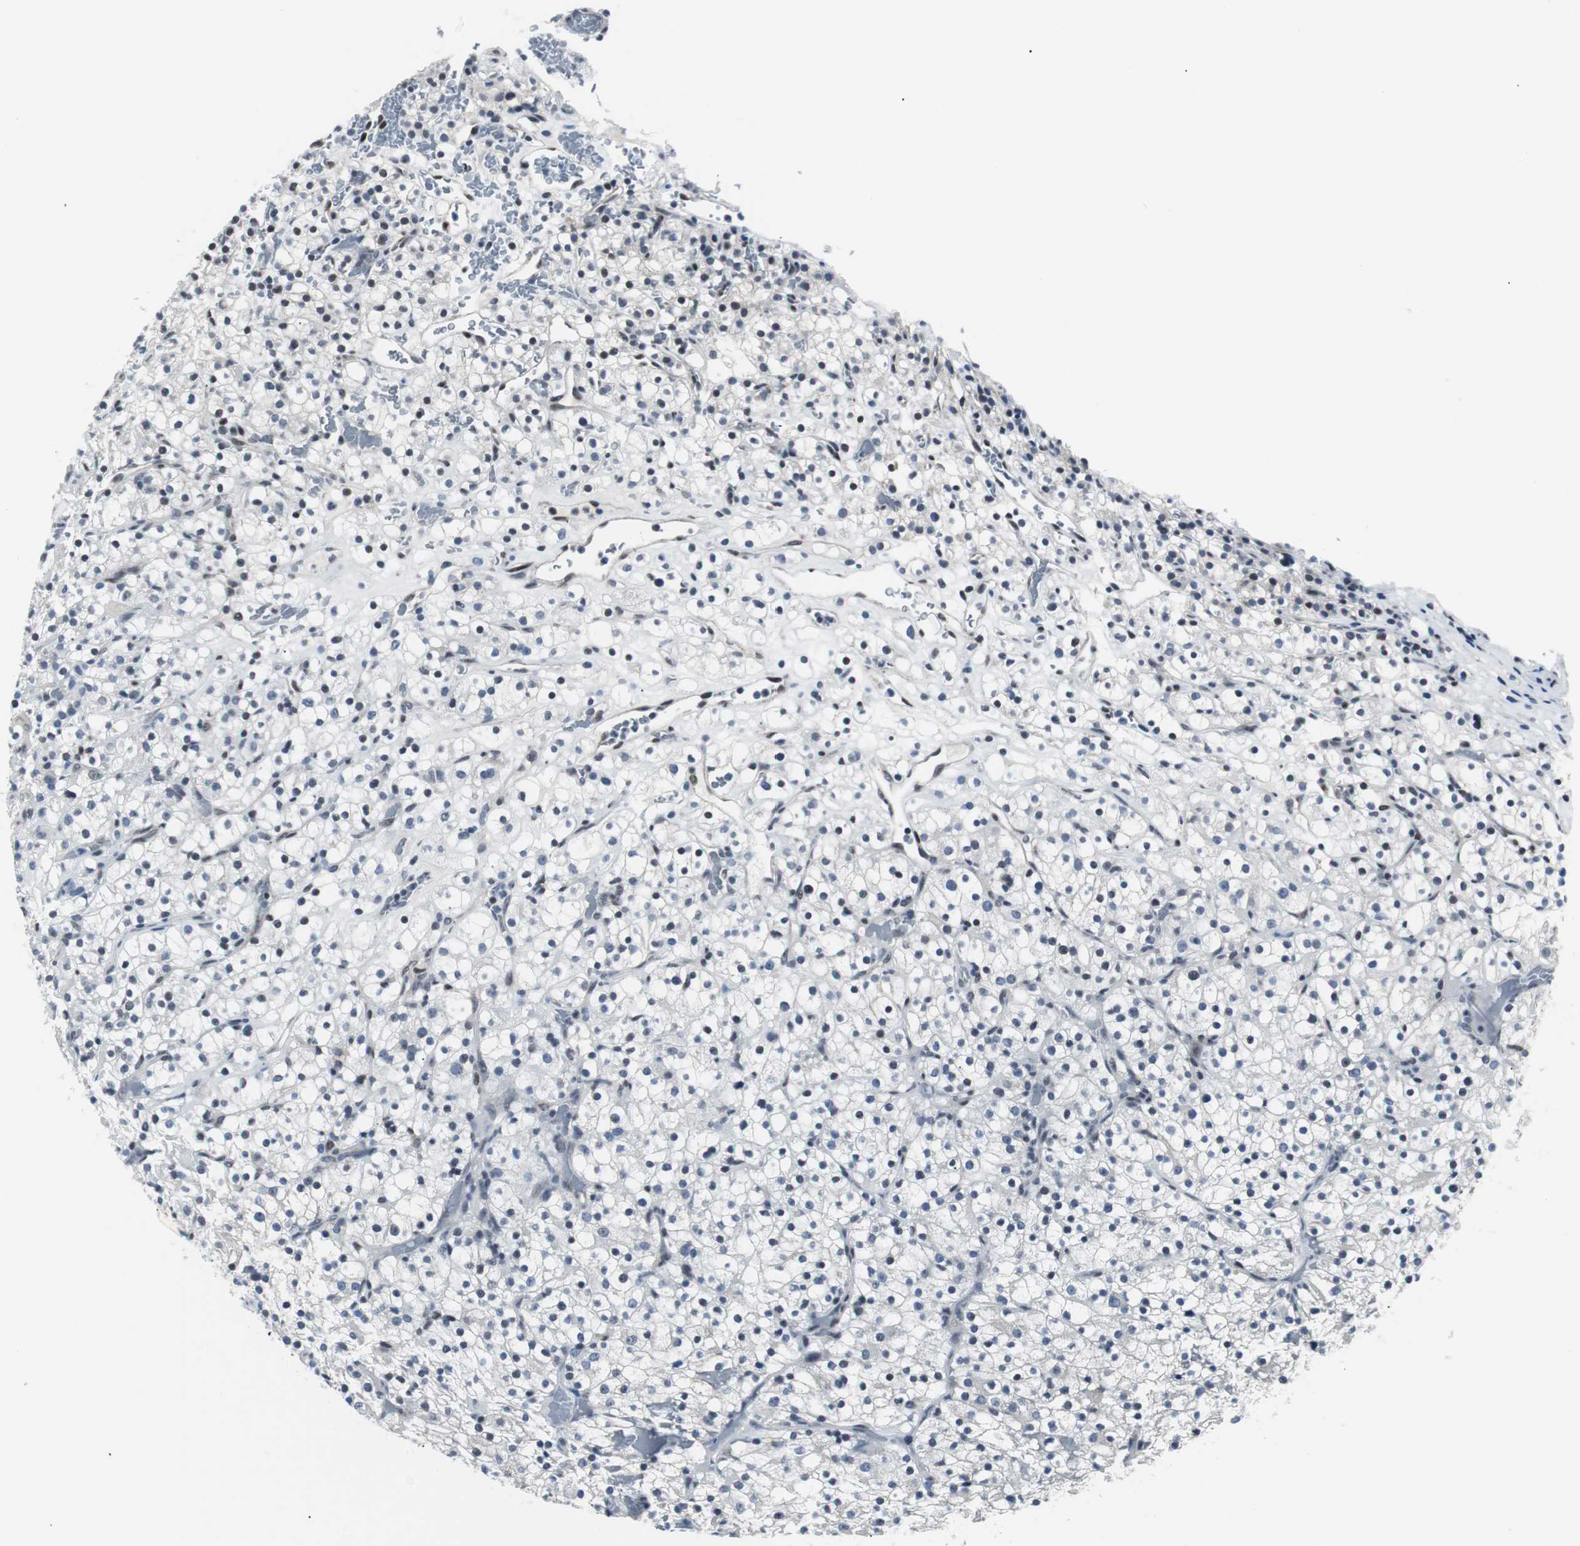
{"staining": {"intensity": "weak", "quantity": "<25%", "location": "nuclear"}, "tissue": "renal cancer", "cell_type": "Tumor cells", "image_type": "cancer", "snomed": [{"axis": "morphology", "description": "Normal tissue, NOS"}, {"axis": "morphology", "description": "Adenocarcinoma, NOS"}, {"axis": "topography", "description": "Kidney"}], "caption": "This photomicrograph is of renal adenocarcinoma stained with immunohistochemistry (IHC) to label a protein in brown with the nuclei are counter-stained blue. There is no positivity in tumor cells.", "gene": "MTA1", "patient": {"sex": "female", "age": 72}}